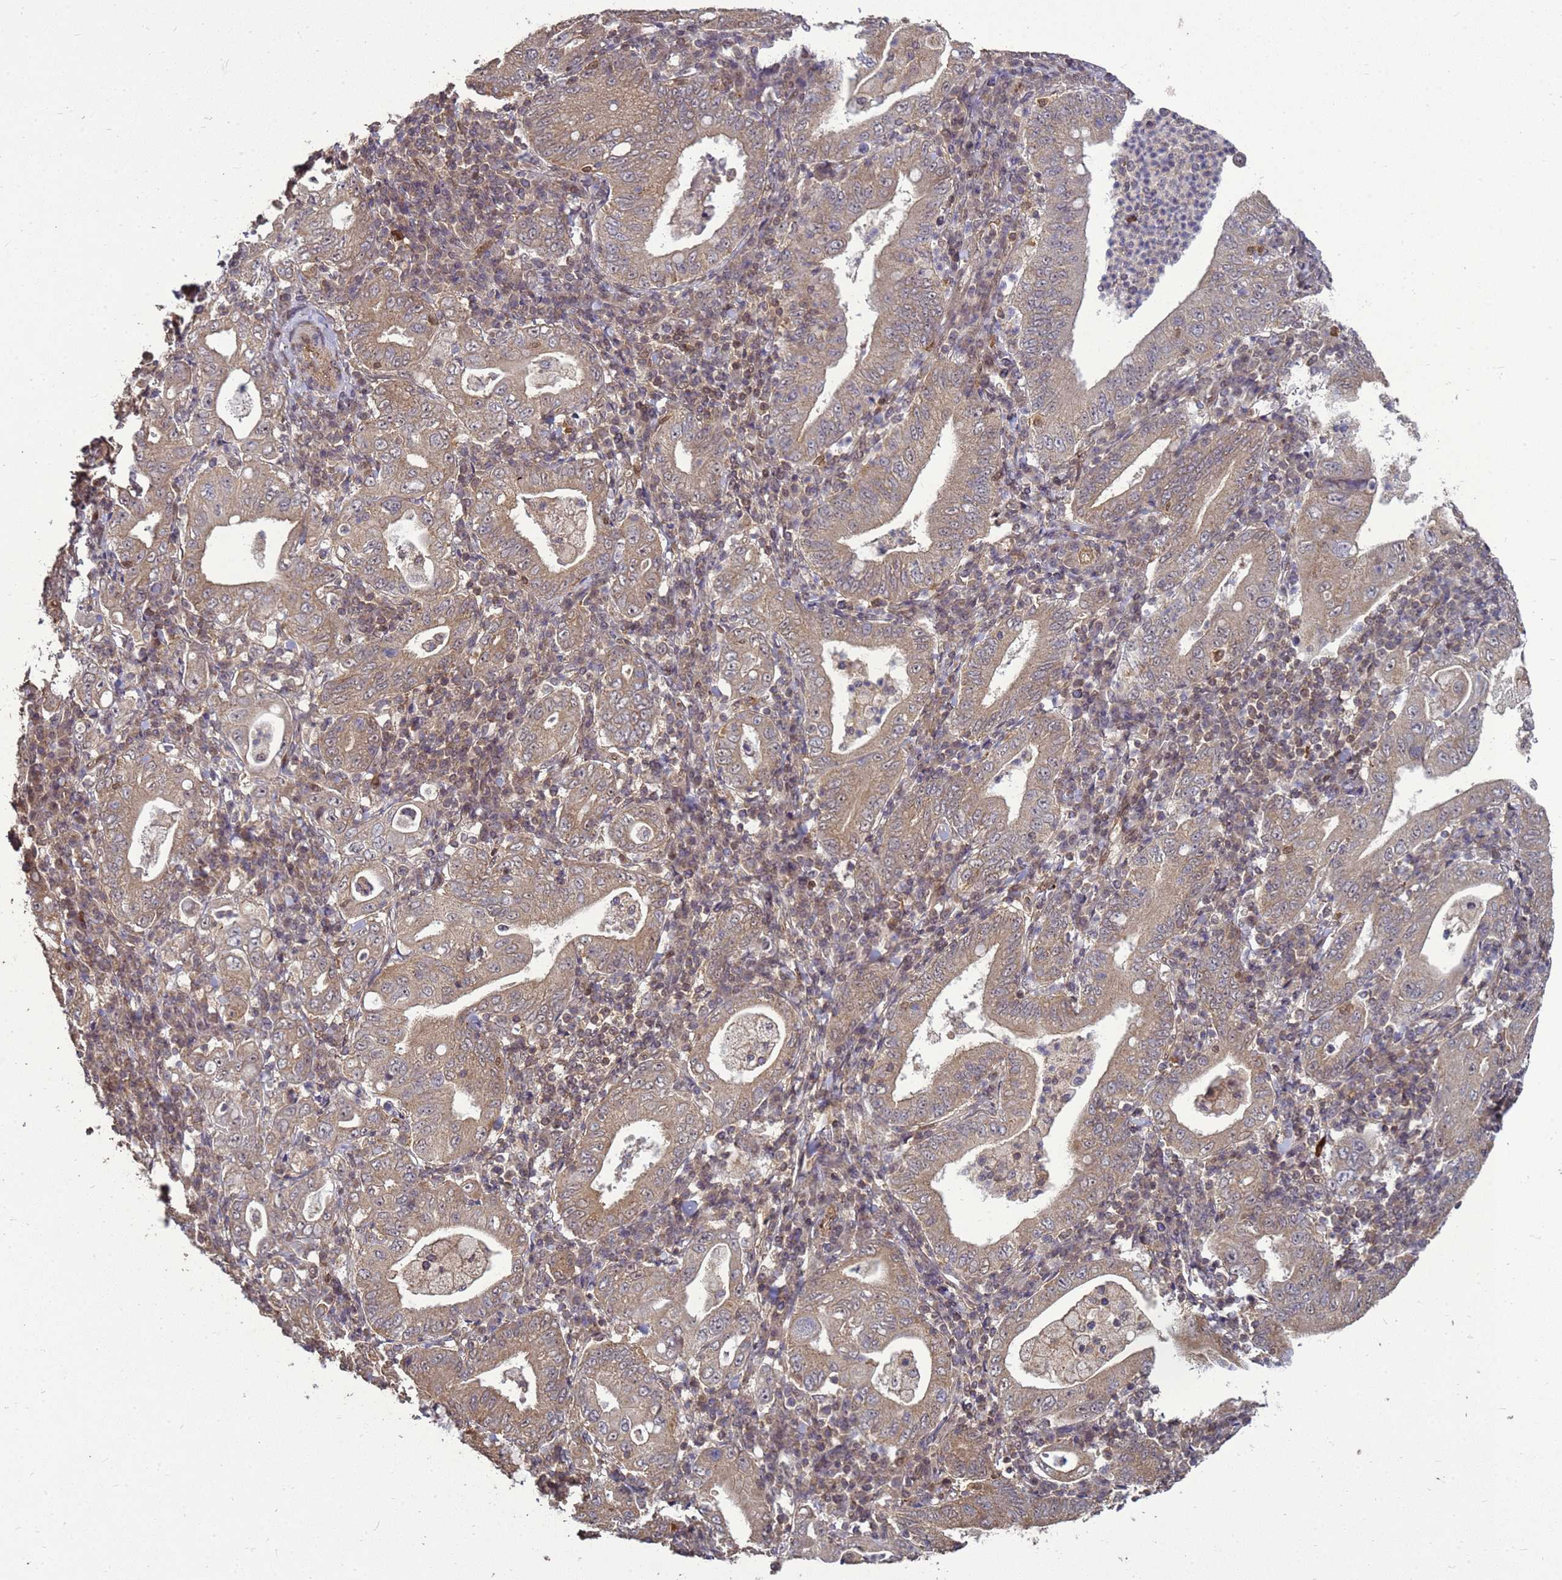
{"staining": {"intensity": "weak", "quantity": ">75%", "location": "cytoplasmic/membranous"}, "tissue": "stomach cancer", "cell_type": "Tumor cells", "image_type": "cancer", "snomed": [{"axis": "morphology", "description": "Normal tissue, NOS"}, {"axis": "morphology", "description": "Adenocarcinoma, NOS"}, {"axis": "topography", "description": "Esophagus"}, {"axis": "topography", "description": "Stomach, upper"}, {"axis": "topography", "description": "Peripheral nerve tissue"}], "caption": "Immunohistochemical staining of human stomach cancer (adenocarcinoma) demonstrates low levels of weak cytoplasmic/membranous protein expression in about >75% of tumor cells. (DAB (3,3'-diaminobenzidine) IHC with brightfield microscopy, high magnification).", "gene": "CRBN", "patient": {"sex": "male", "age": 62}}